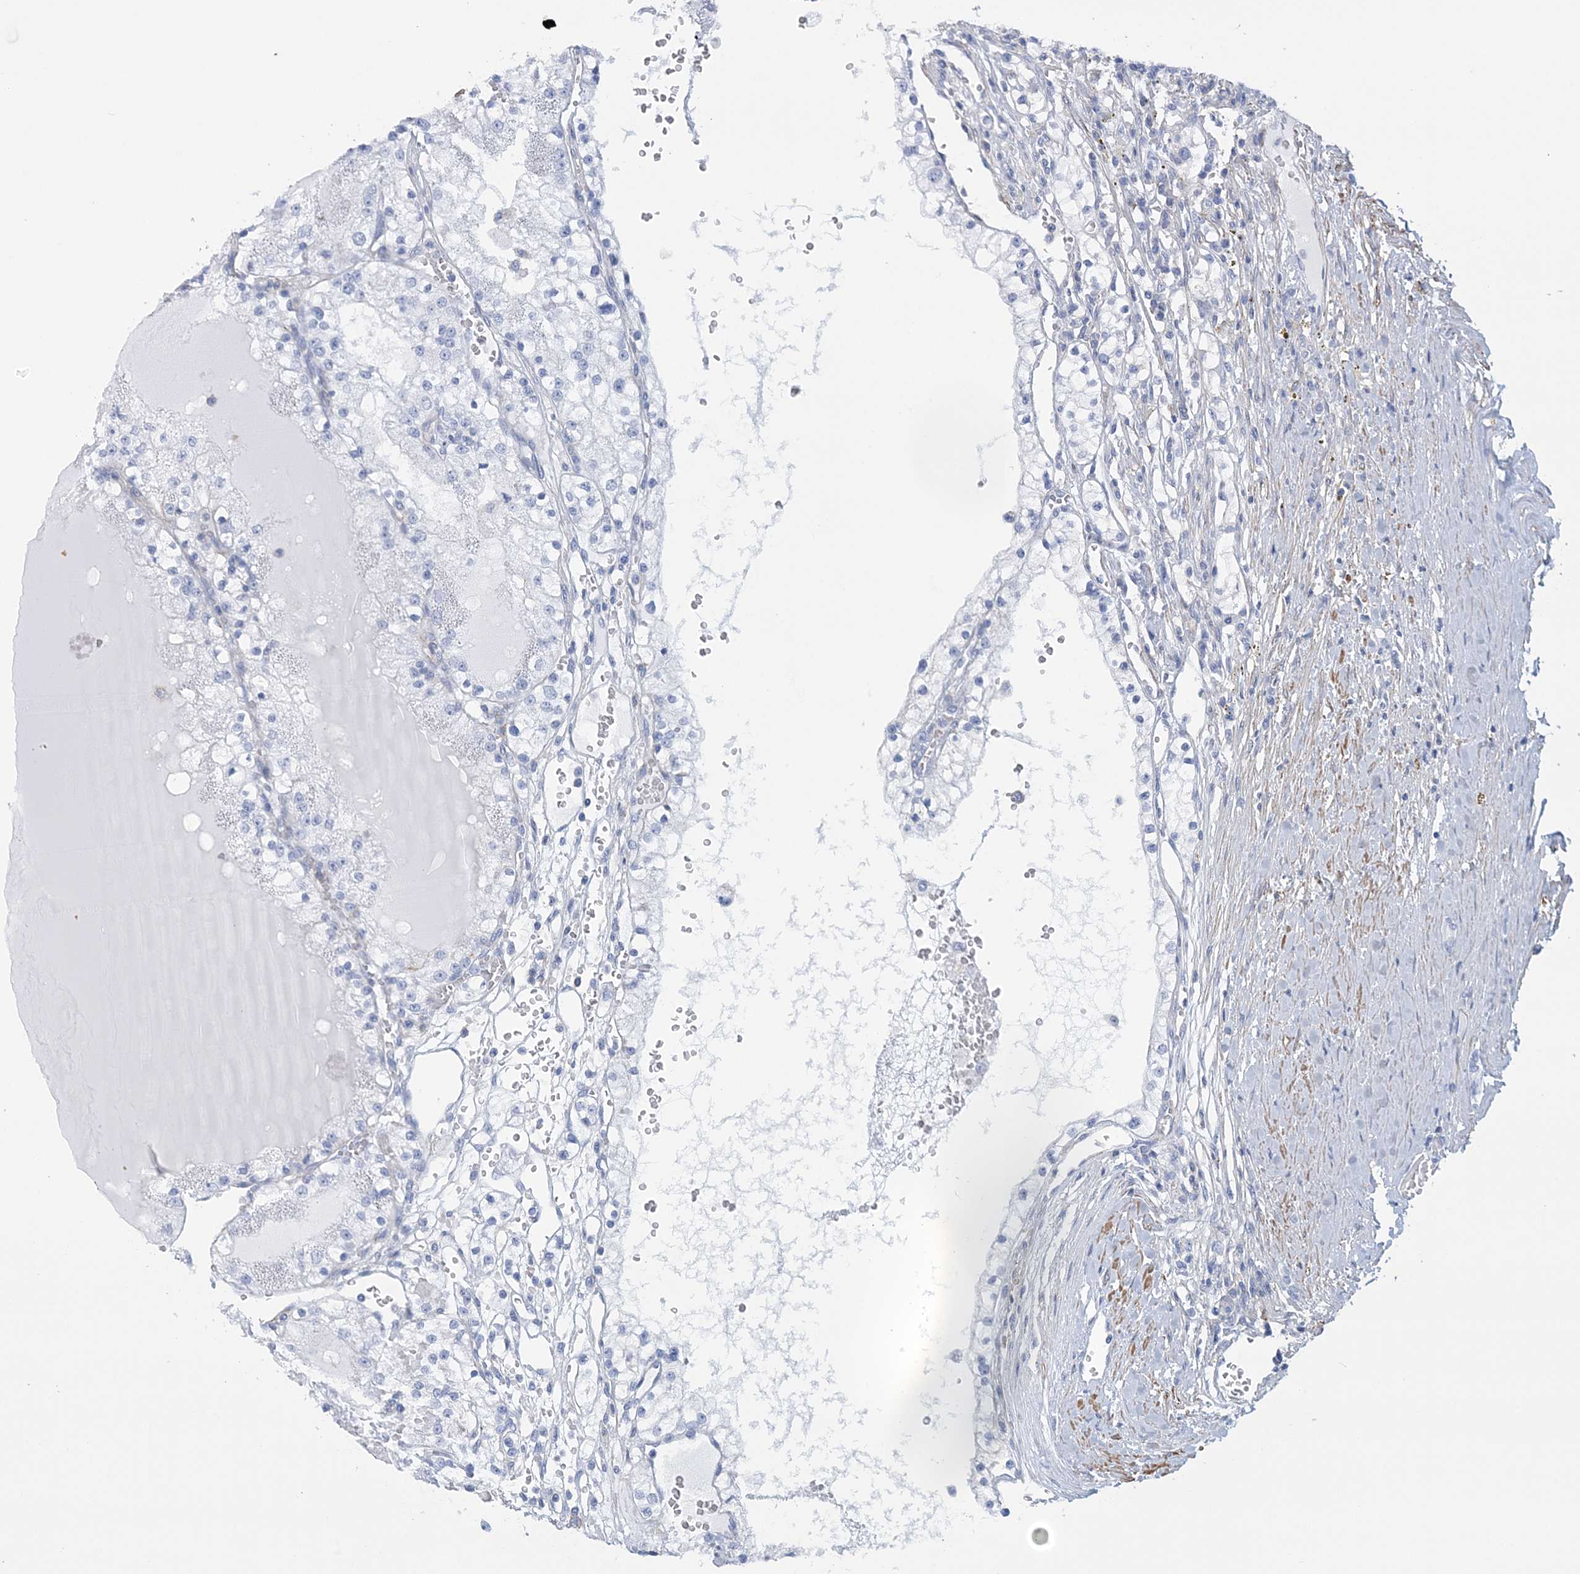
{"staining": {"intensity": "negative", "quantity": "none", "location": "none"}, "tissue": "renal cancer", "cell_type": "Tumor cells", "image_type": "cancer", "snomed": [{"axis": "morphology", "description": "Normal tissue, NOS"}, {"axis": "morphology", "description": "Adenocarcinoma, NOS"}, {"axis": "topography", "description": "Kidney"}], "caption": "Renal cancer was stained to show a protein in brown. There is no significant positivity in tumor cells.", "gene": "C11orf21", "patient": {"sex": "male", "age": 68}}